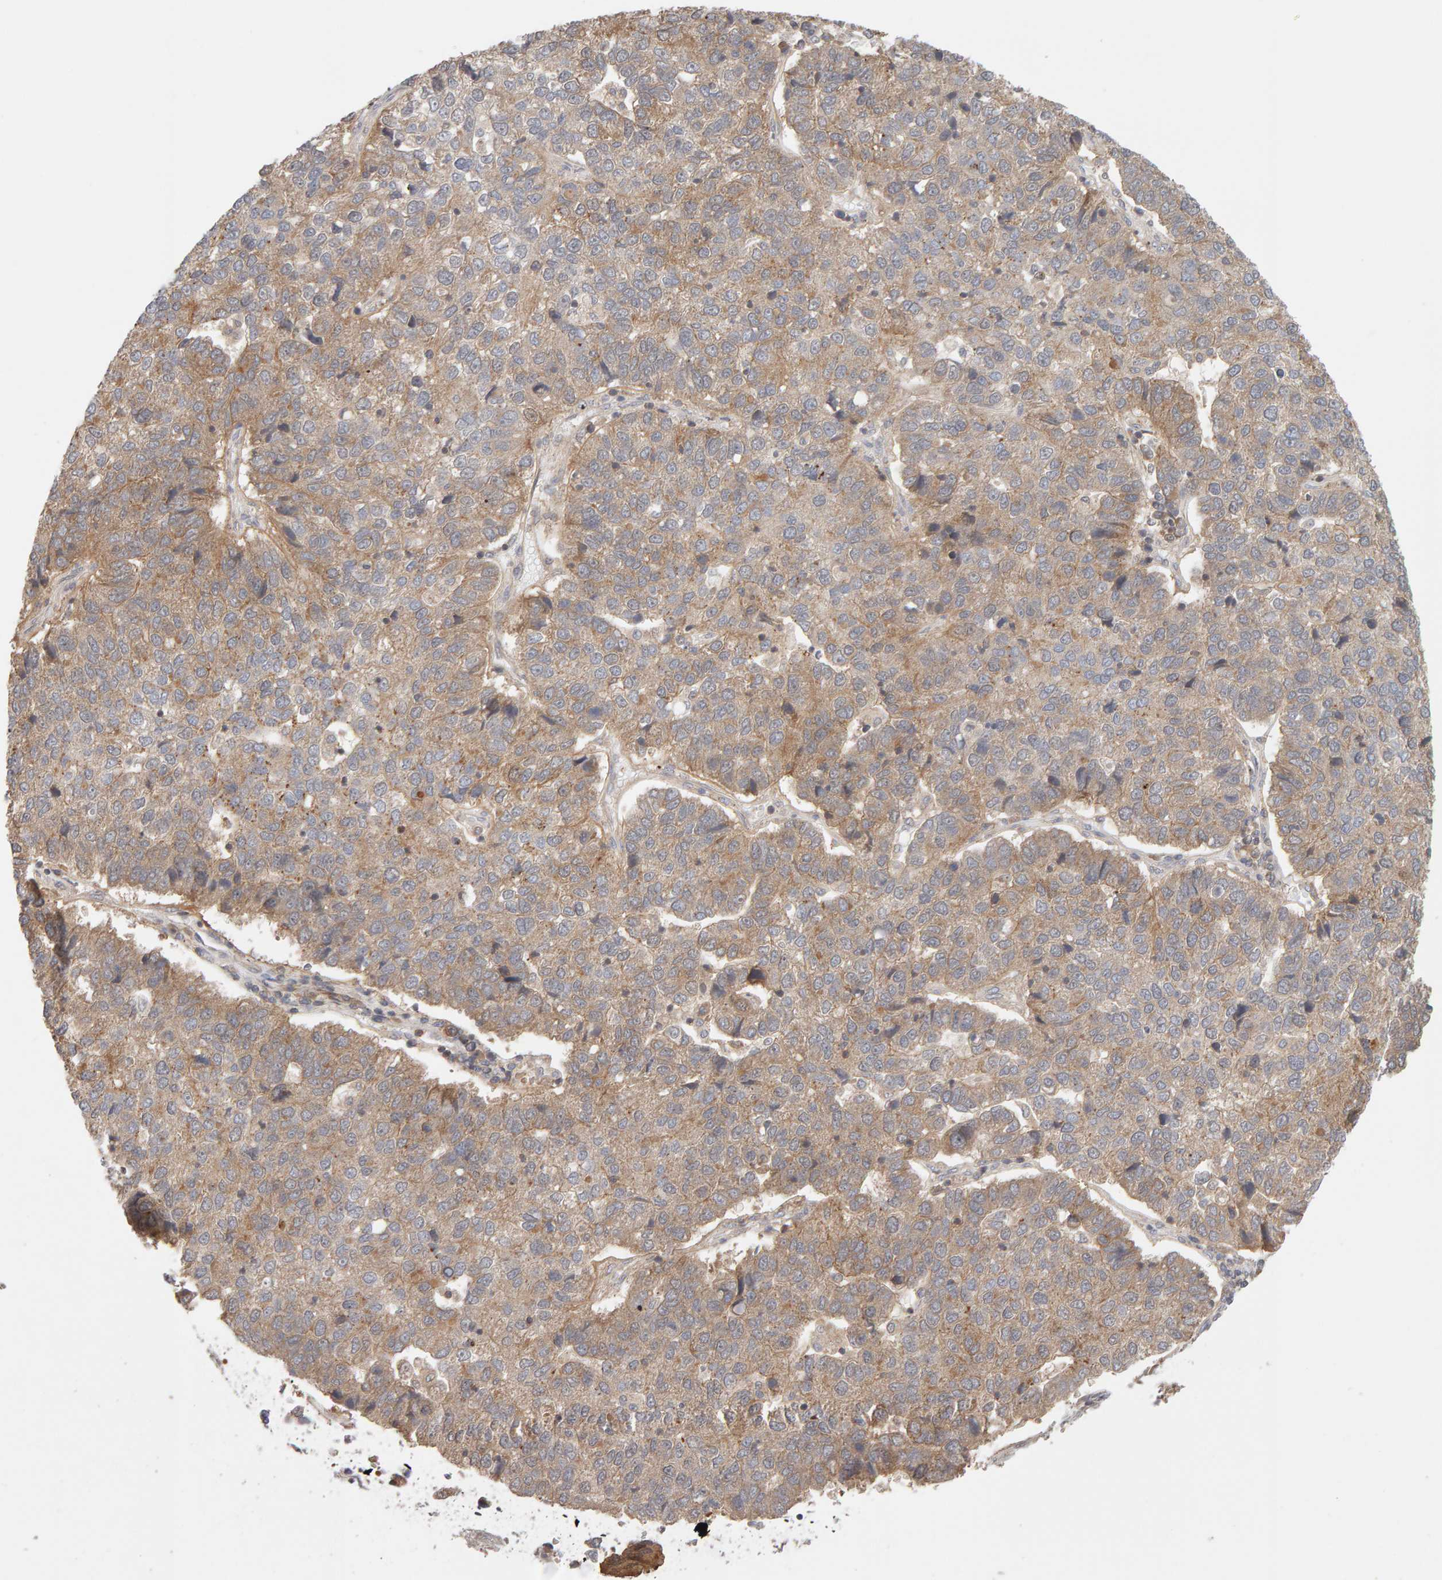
{"staining": {"intensity": "weak", "quantity": ">75%", "location": "cytoplasmic/membranous"}, "tissue": "pancreatic cancer", "cell_type": "Tumor cells", "image_type": "cancer", "snomed": [{"axis": "morphology", "description": "Adenocarcinoma, NOS"}, {"axis": "topography", "description": "Pancreas"}], "caption": "A brown stain shows weak cytoplasmic/membranous staining of a protein in pancreatic cancer tumor cells. Using DAB (brown) and hematoxylin (blue) stains, captured at high magnification using brightfield microscopy.", "gene": "DNAJC7", "patient": {"sex": "female", "age": 61}}